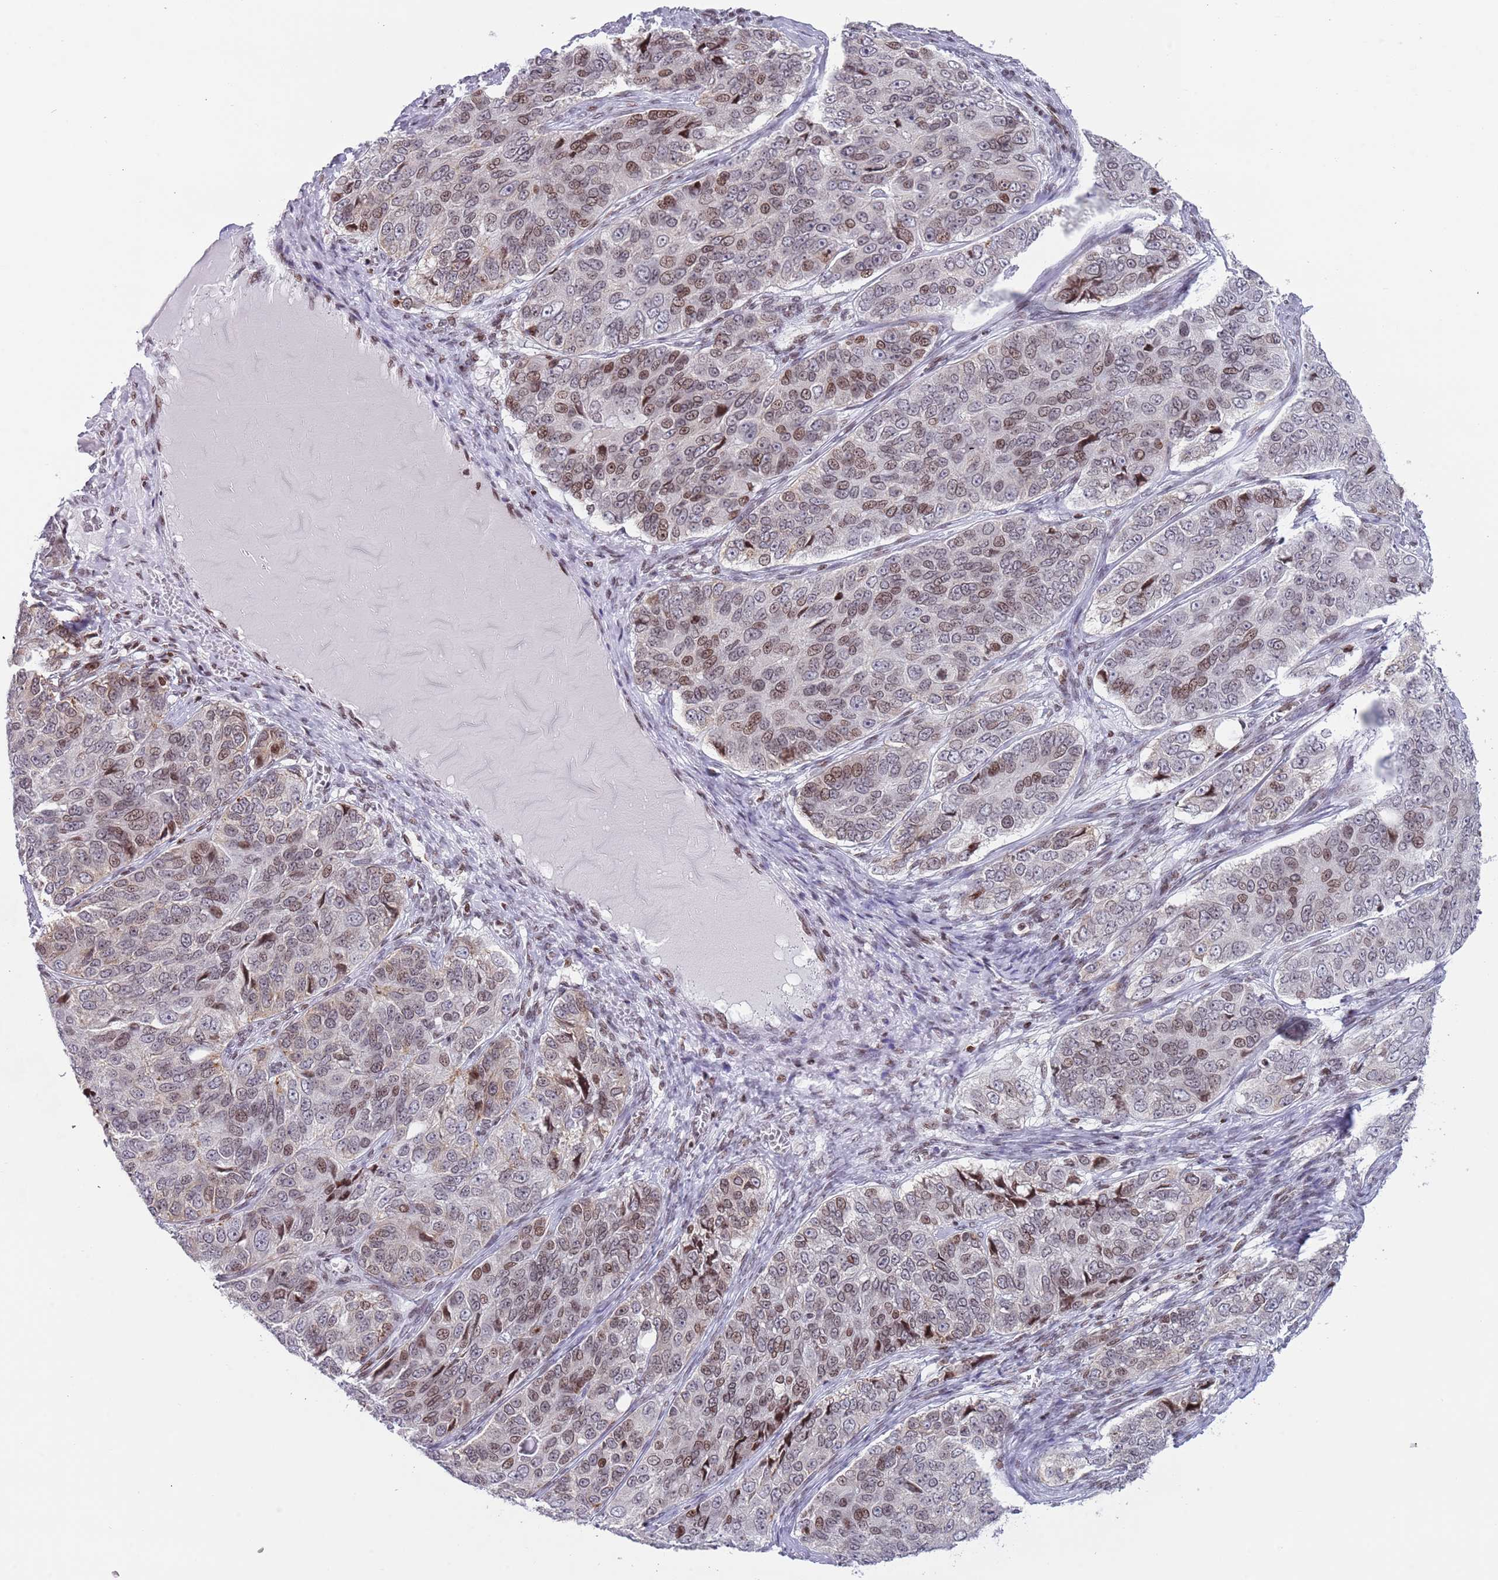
{"staining": {"intensity": "moderate", "quantity": "25%-75%", "location": "nuclear"}, "tissue": "ovarian cancer", "cell_type": "Tumor cells", "image_type": "cancer", "snomed": [{"axis": "morphology", "description": "Carcinoma, endometroid"}, {"axis": "topography", "description": "Ovary"}], "caption": "Immunohistochemistry (IHC) staining of endometroid carcinoma (ovarian), which demonstrates medium levels of moderate nuclear positivity in about 25%-75% of tumor cells indicating moderate nuclear protein staining. The staining was performed using DAB (brown) for protein detection and nuclei were counterstained in hematoxylin (blue).", "gene": "HDAC8", "patient": {"sex": "female", "age": 51}}